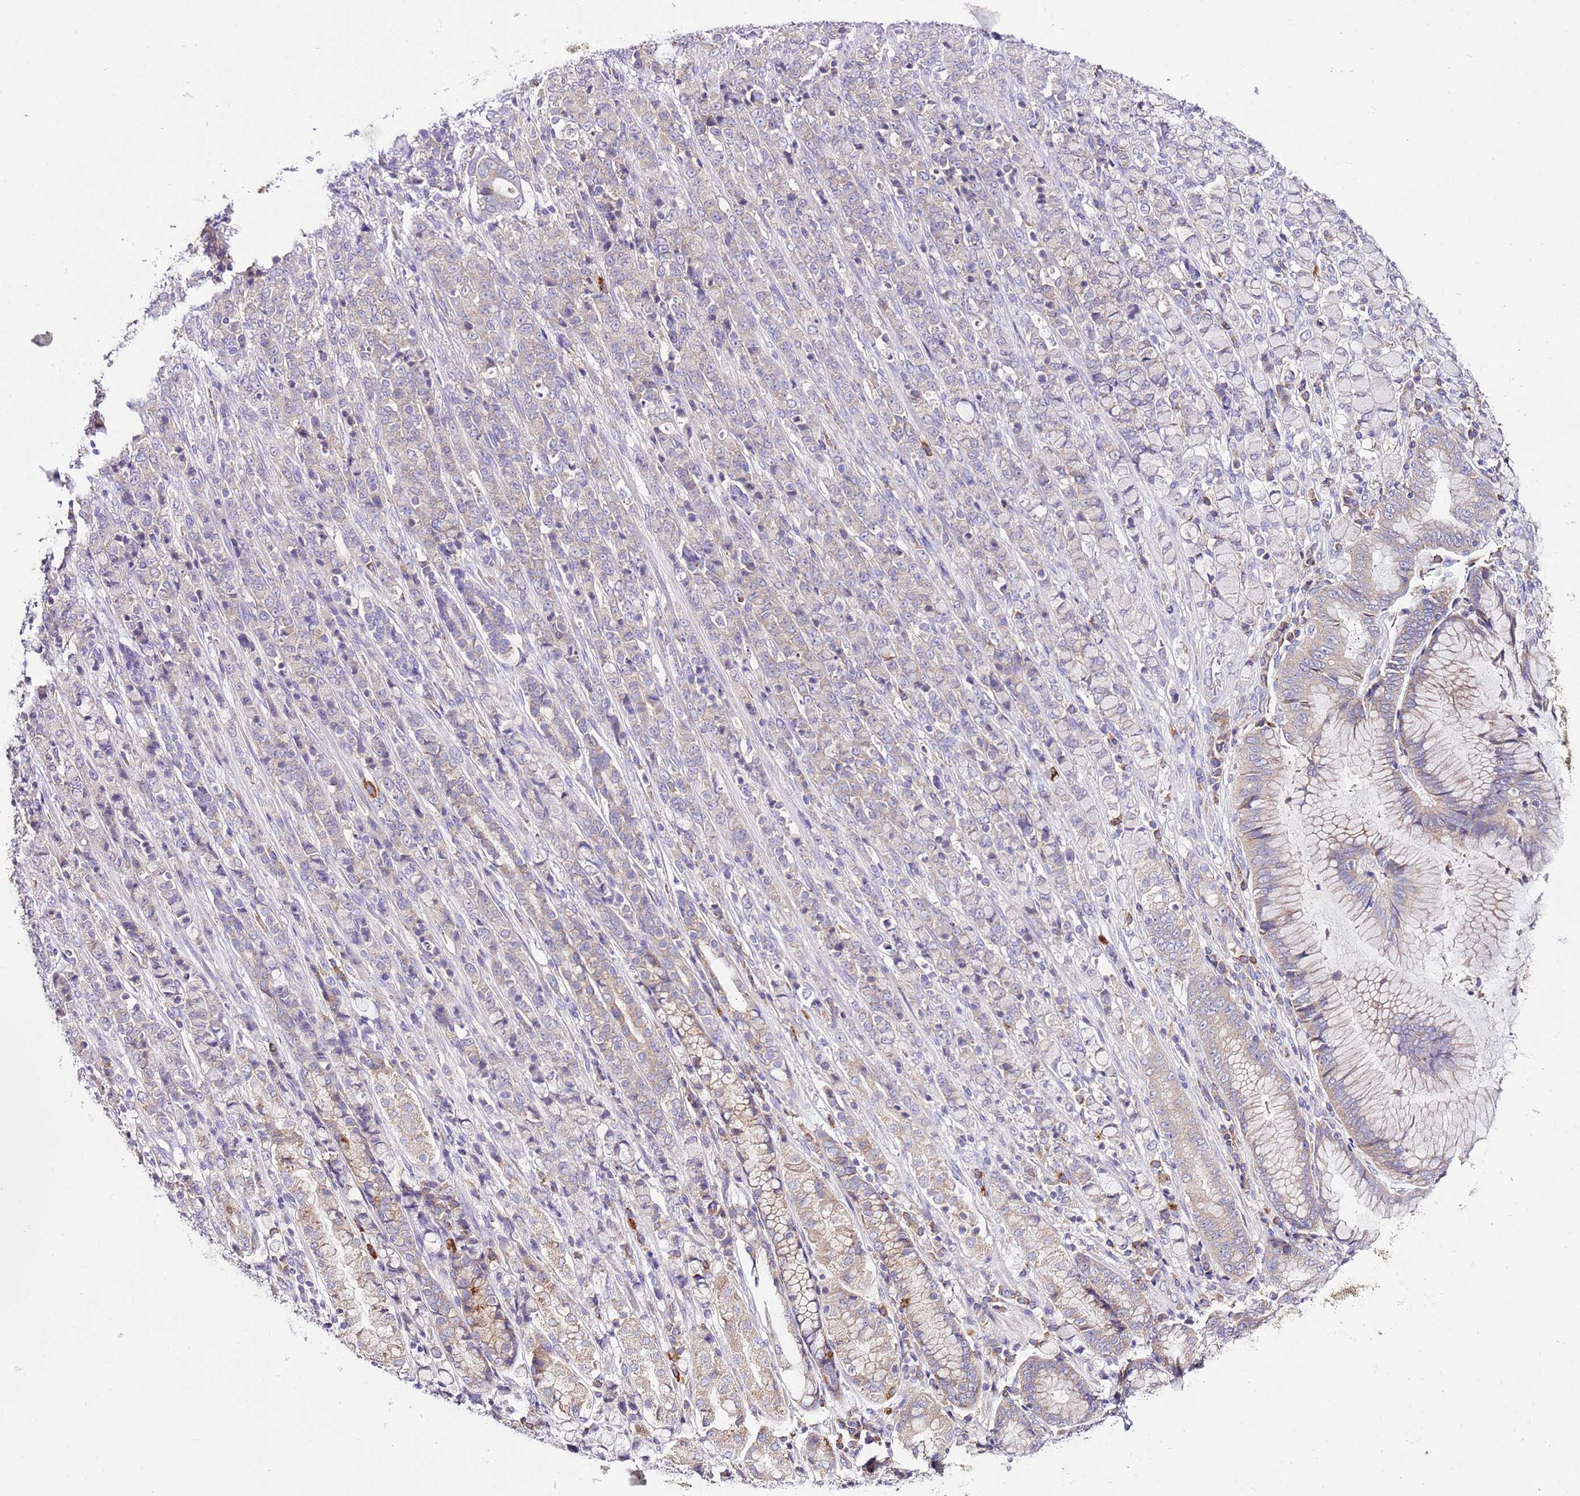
{"staining": {"intensity": "weak", "quantity": ">75%", "location": "cytoplasmic/membranous"}, "tissue": "stomach cancer", "cell_type": "Tumor cells", "image_type": "cancer", "snomed": [{"axis": "morphology", "description": "Adenocarcinoma, NOS"}, {"axis": "topography", "description": "Stomach"}], "caption": "Brown immunohistochemical staining in human stomach adenocarcinoma shows weak cytoplasmic/membranous positivity in about >75% of tumor cells.", "gene": "RPS10", "patient": {"sex": "female", "age": 79}}